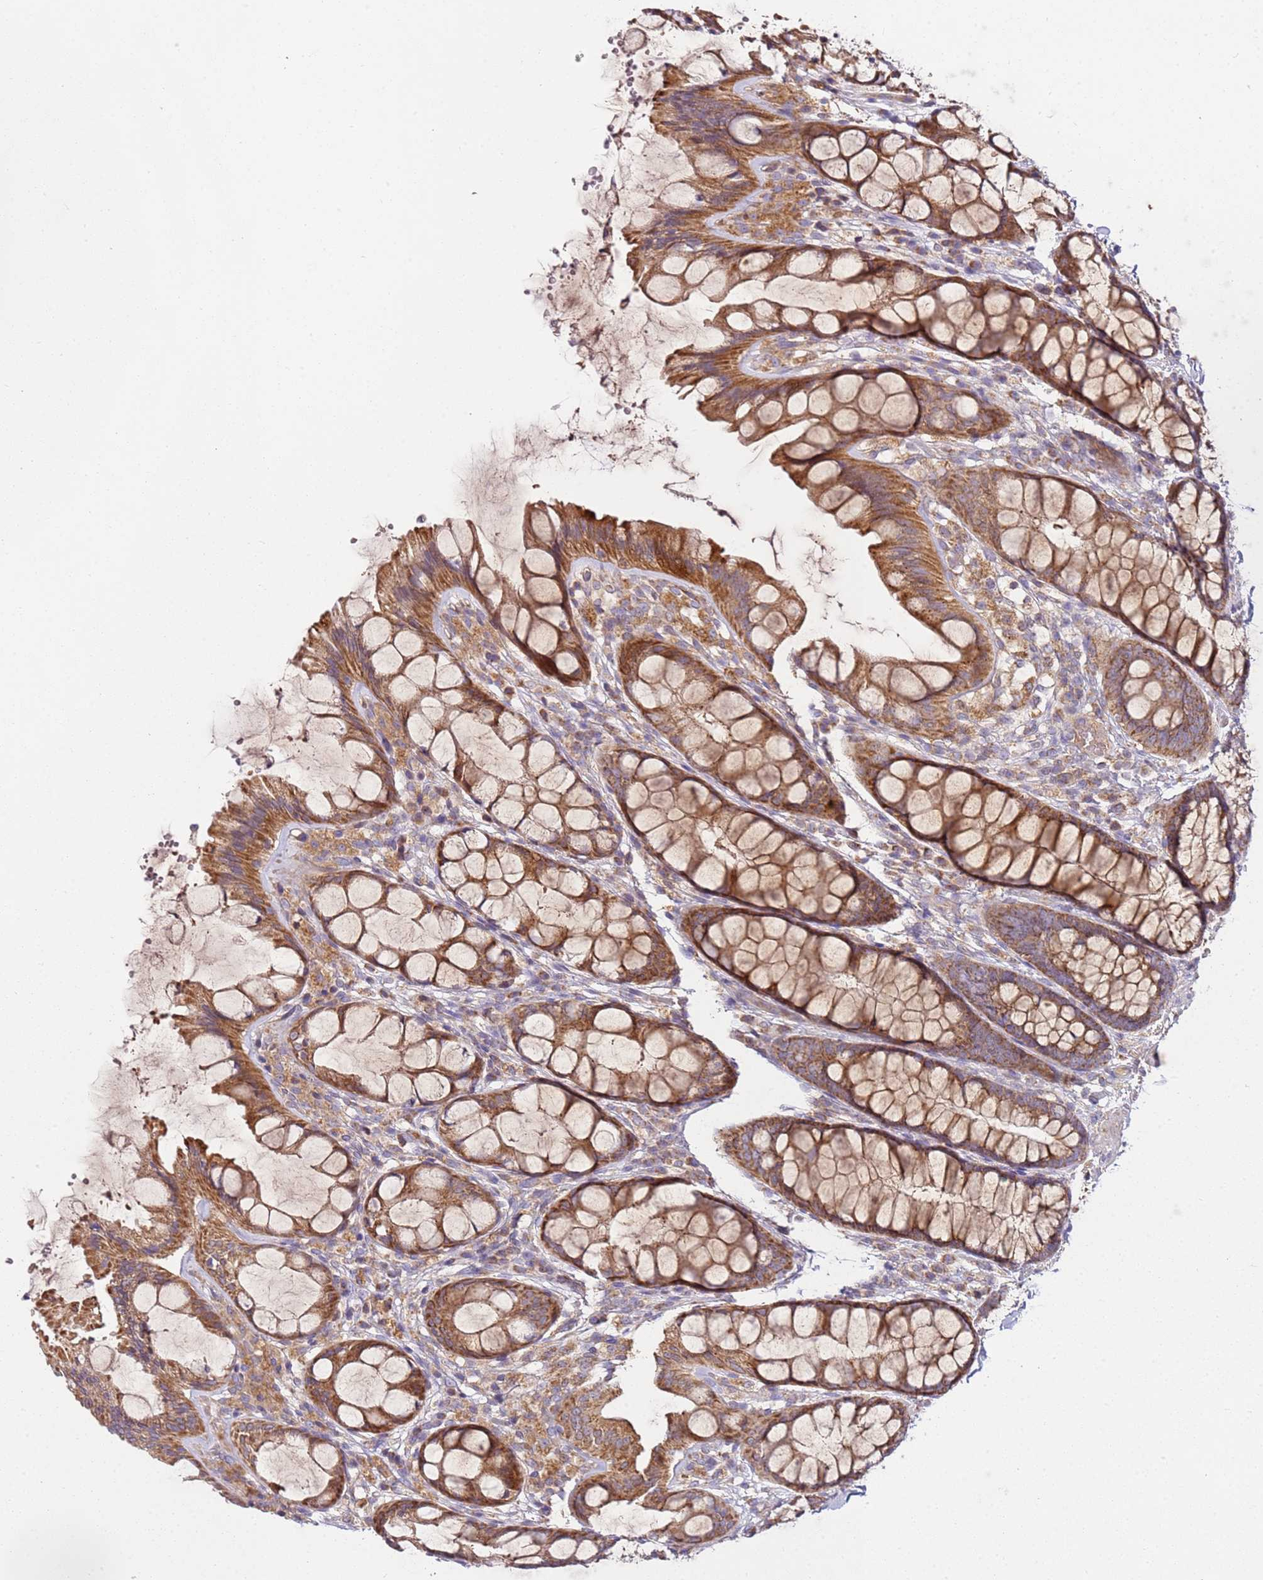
{"staining": {"intensity": "moderate", "quantity": ">75%", "location": "cytoplasmic/membranous"}, "tissue": "colon", "cell_type": "Glandular cells", "image_type": "normal", "snomed": [{"axis": "morphology", "description": "Normal tissue, NOS"}, {"axis": "topography", "description": "Colon"}], "caption": "Immunohistochemistry (IHC) of normal human colon exhibits medium levels of moderate cytoplasmic/membranous positivity in approximately >75% of glandular cells.", "gene": "KRTAP21", "patient": {"sex": "male", "age": 47}}